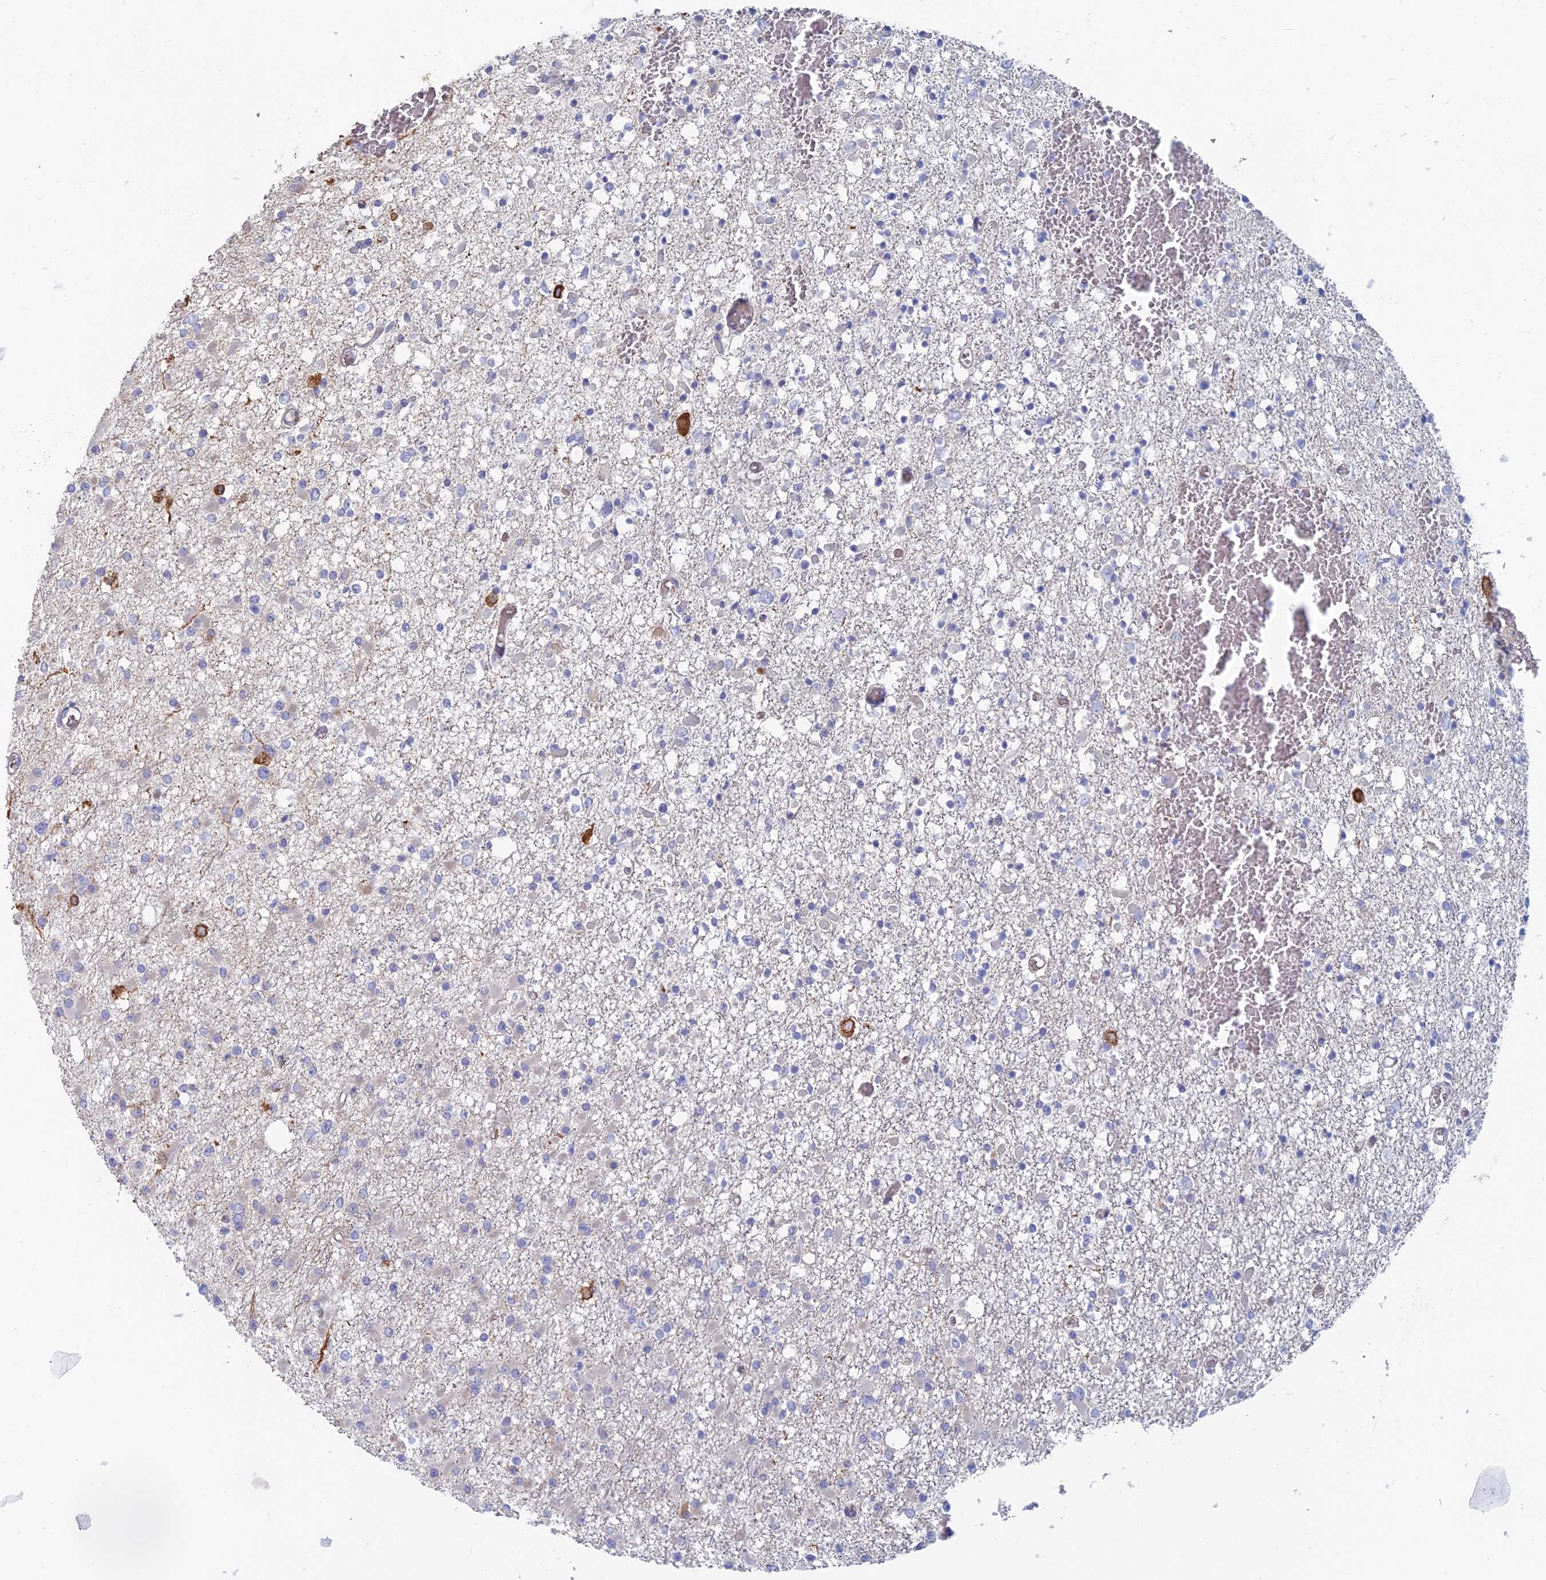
{"staining": {"intensity": "negative", "quantity": "none", "location": "none"}, "tissue": "glioma", "cell_type": "Tumor cells", "image_type": "cancer", "snomed": [{"axis": "morphology", "description": "Glioma, malignant, Low grade"}, {"axis": "topography", "description": "Brain"}], "caption": "High magnification brightfield microscopy of glioma stained with DAB (3,3'-diaminobenzidine) (brown) and counterstained with hematoxylin (blue): tumor cells show no significant positivity.", "gene": "TBC1D30", "patient": {"sex": "female", "age": 22}}